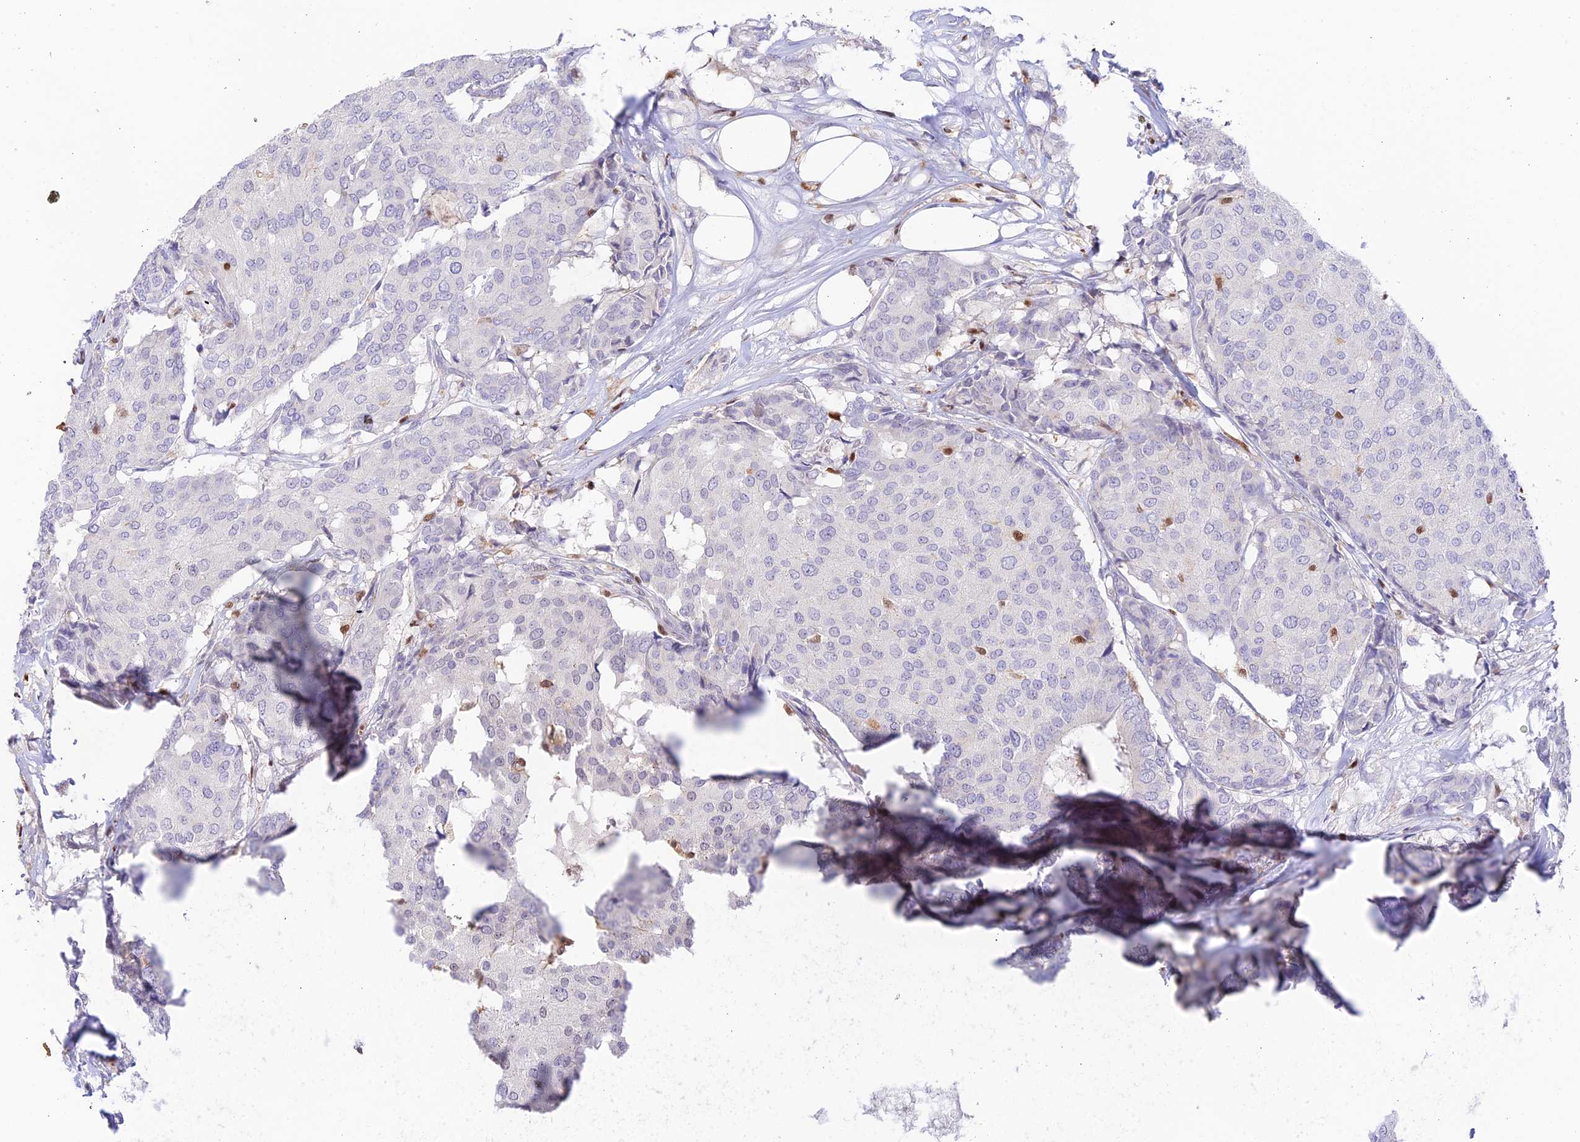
{"staining": {"intensity": "negative", "quantity": "none", "location": "none"}, "tissue": "breast cancer", "cell_type": "Tumor cells", "image_type": "cancer", "snomed": [{"axis": "morphology", "description": "Duct carcinoma"}, {"axis": "topography", "description": "Breast"}], "caption": "DAB (3,3'-diaminobenzidine) immunohistochemical staining of breast cancer shows no significant positivity in tumor cells.", "gene": "DENND1C", "patient": {"sex": "female", "age": 75}}